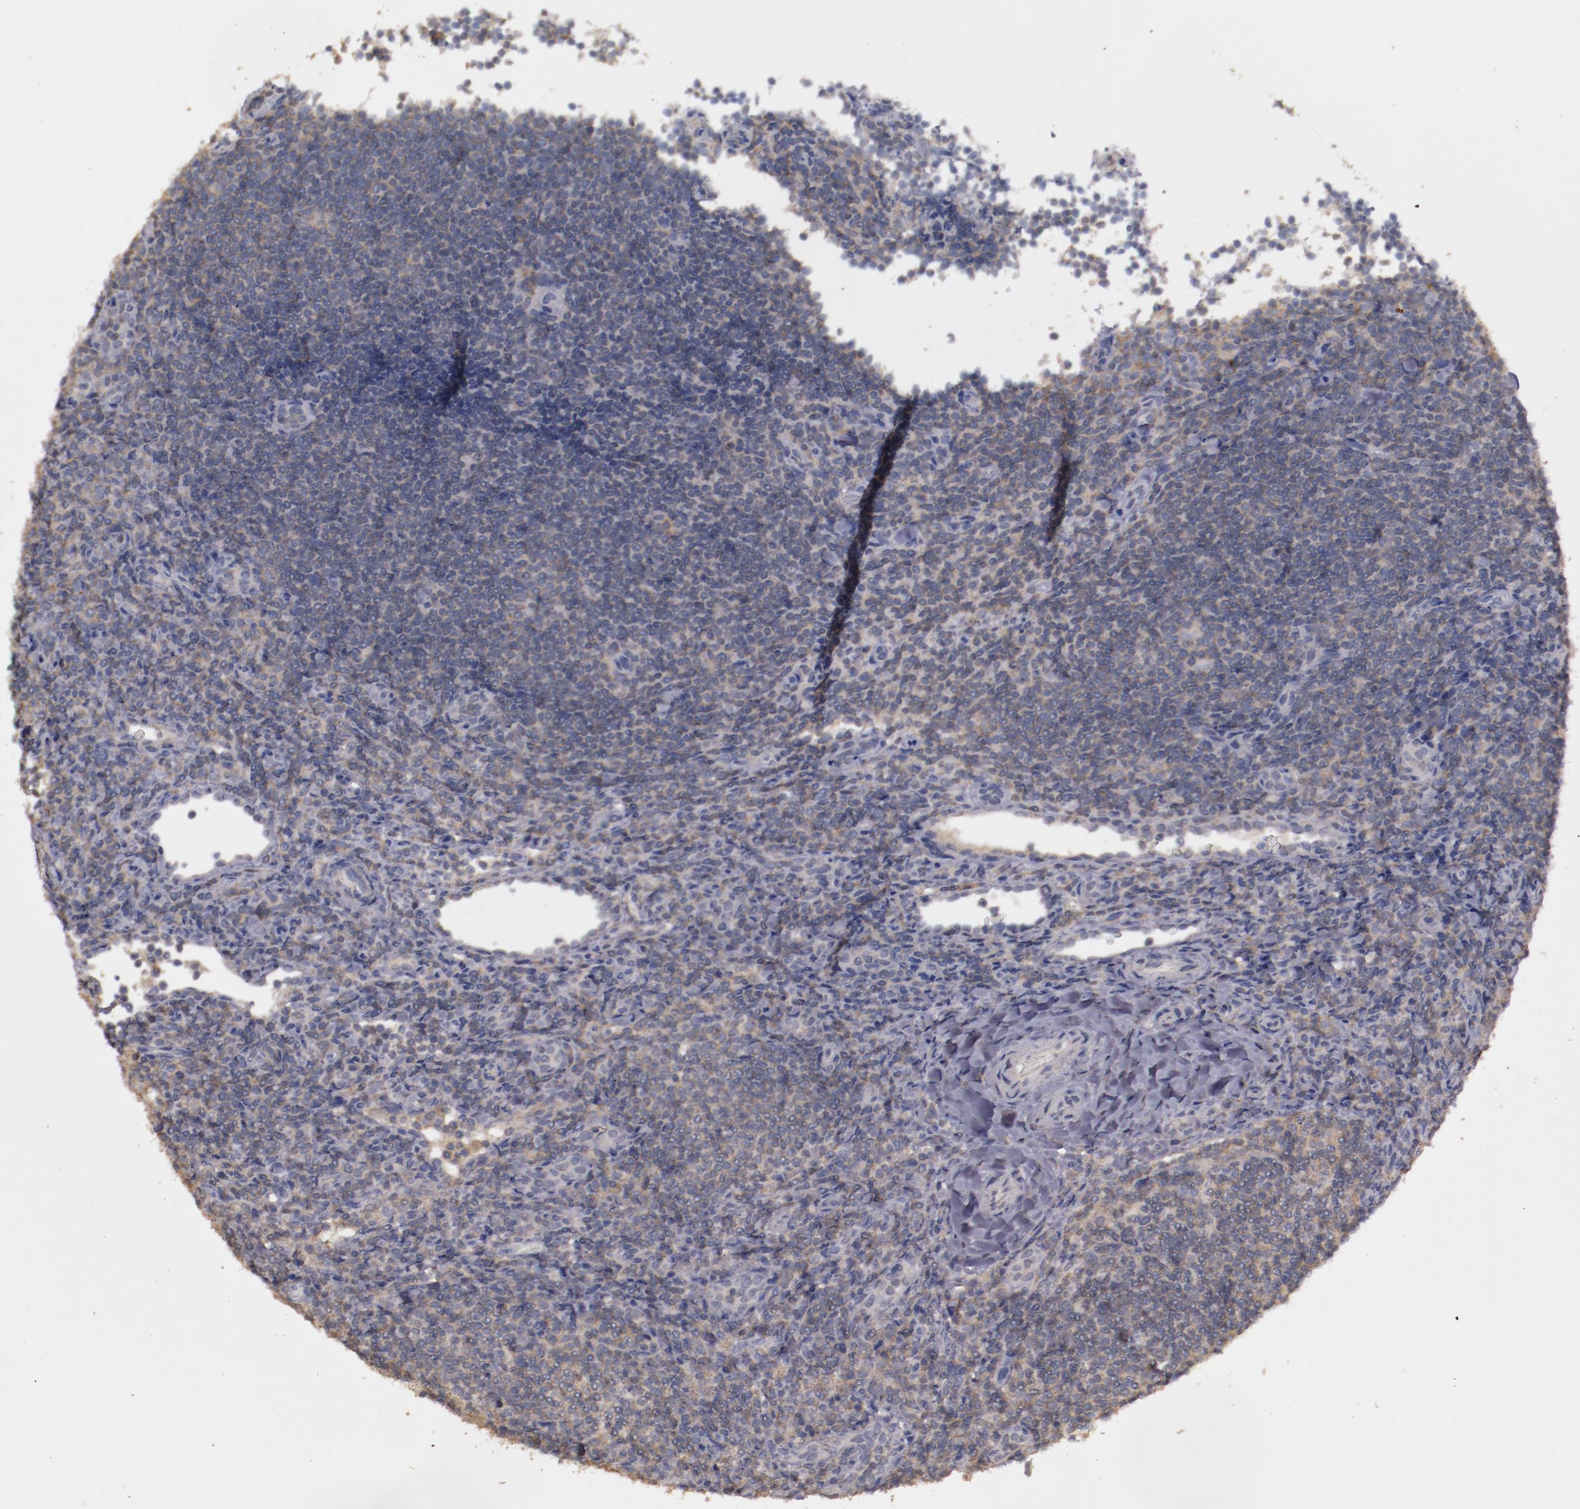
{"staining": {"intensity": "weak", "quantity": "25%-75%", "location": "cytoplasmic/membranous"}, "tissue": "lymphoma", "cell_type": "Tumor cells", "image_type": "cancer", "snomed": [{"axis": "morphology", "description": "Malignant lymphoma, non-Hodgkin's type, Low grade"}, {"axis": "topography", "description": "Lymph node"}], "caption": "Tumor cells display weak cytoplasmic/membranous positivity in approximately 25%-75% of cells in lymphoma.", "gene": "FAT1", "patient": {"sex": "female", "age": 76}}